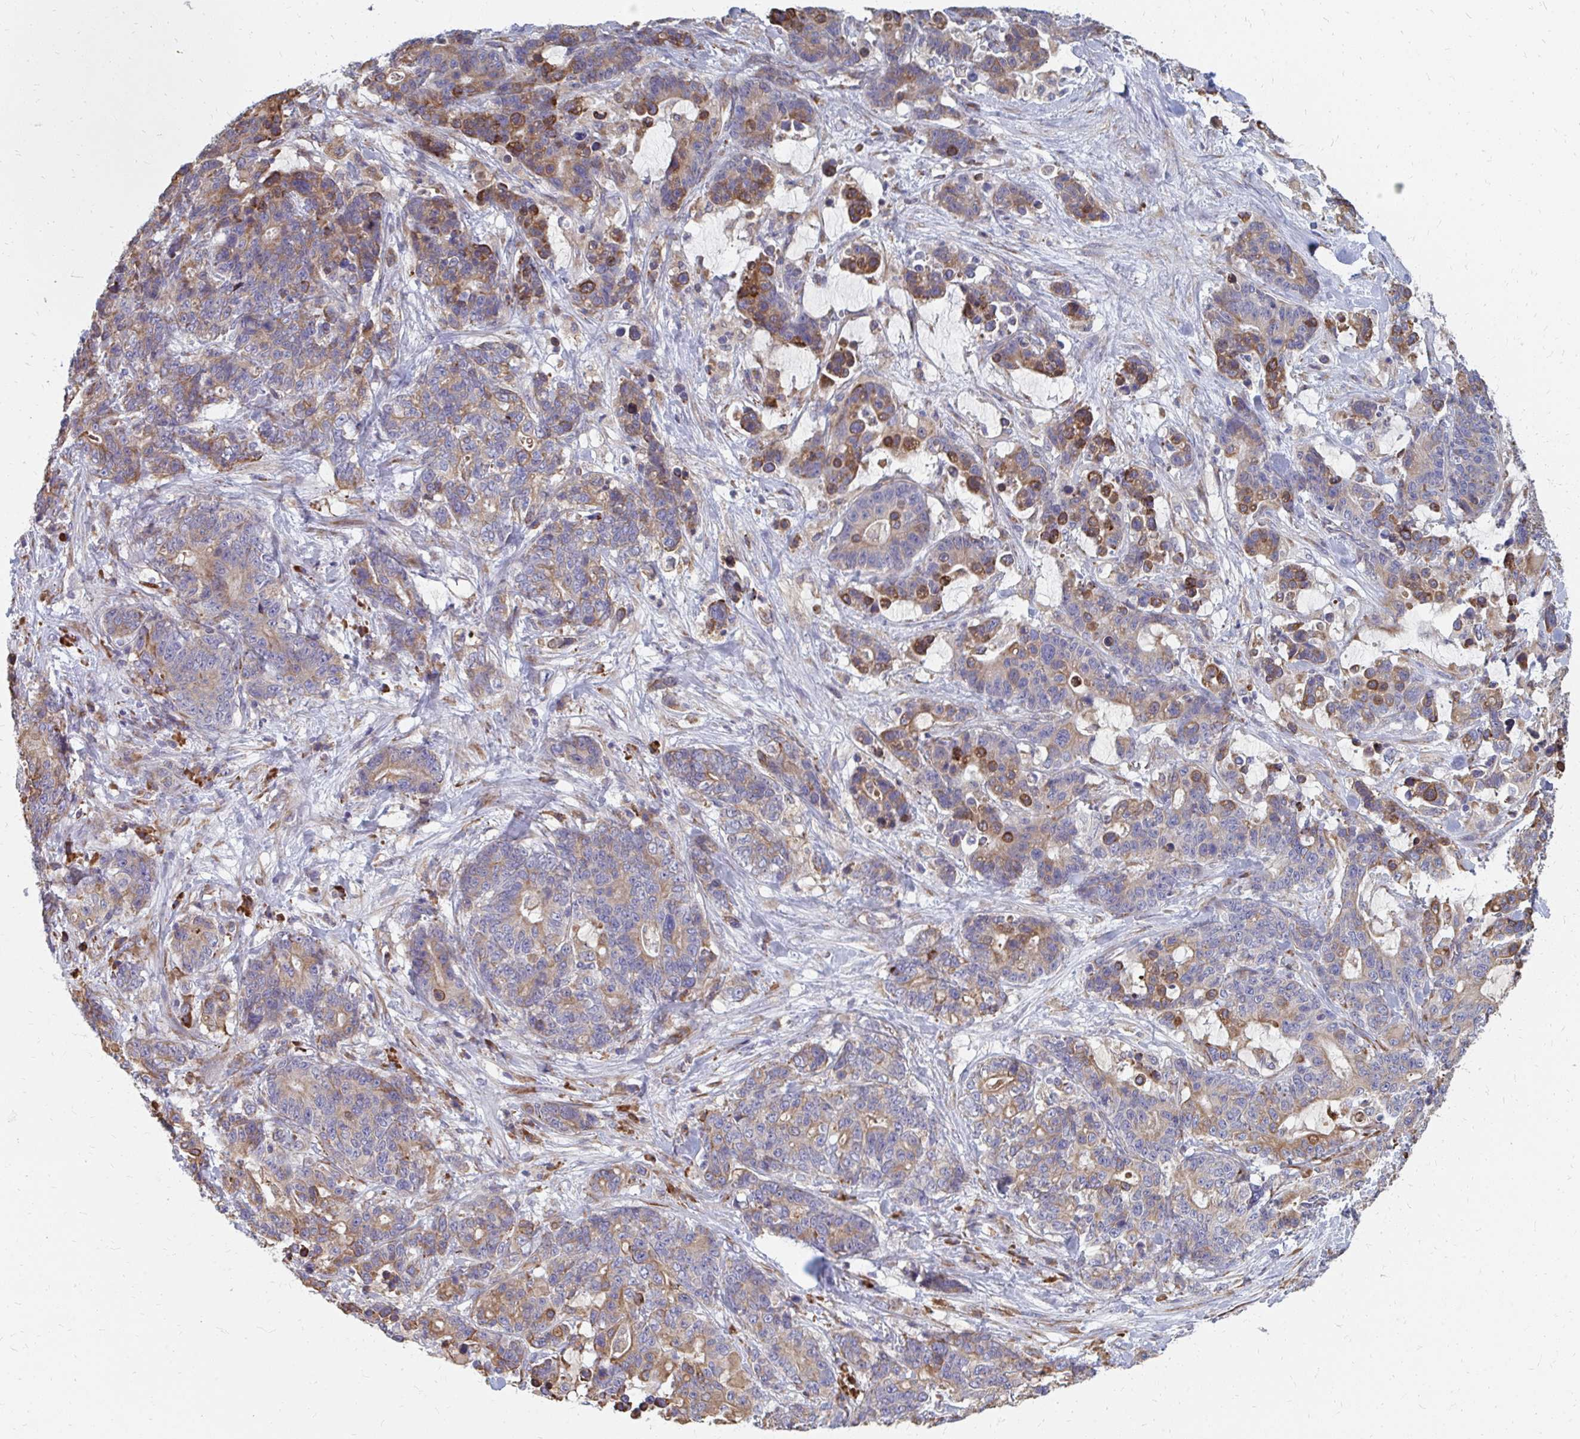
{"staining": {"intensity": "moderate", "quantity": "25%-75%", "location": "cytoplasmic/membranous"}, "tissue": "stomach cancer", "cell_type": "Tumor cells", "image_type": "cancer", "snomed": [{"axis": "morphology", "description": "Normal tissue, NOS"}, {"axis": "morphology", "description": "Adenocarcinoma, NOS"}, {"axis": "topography", "description": "Stomach"}], "caption": "The image exhibits staining of stomach cancer, revealing moderate cytoplasmic/membranous protein staining (brown color) within tumor cells.", "gene": "PPP1R13L", "patient": {"sex": "female", "age": 64}}